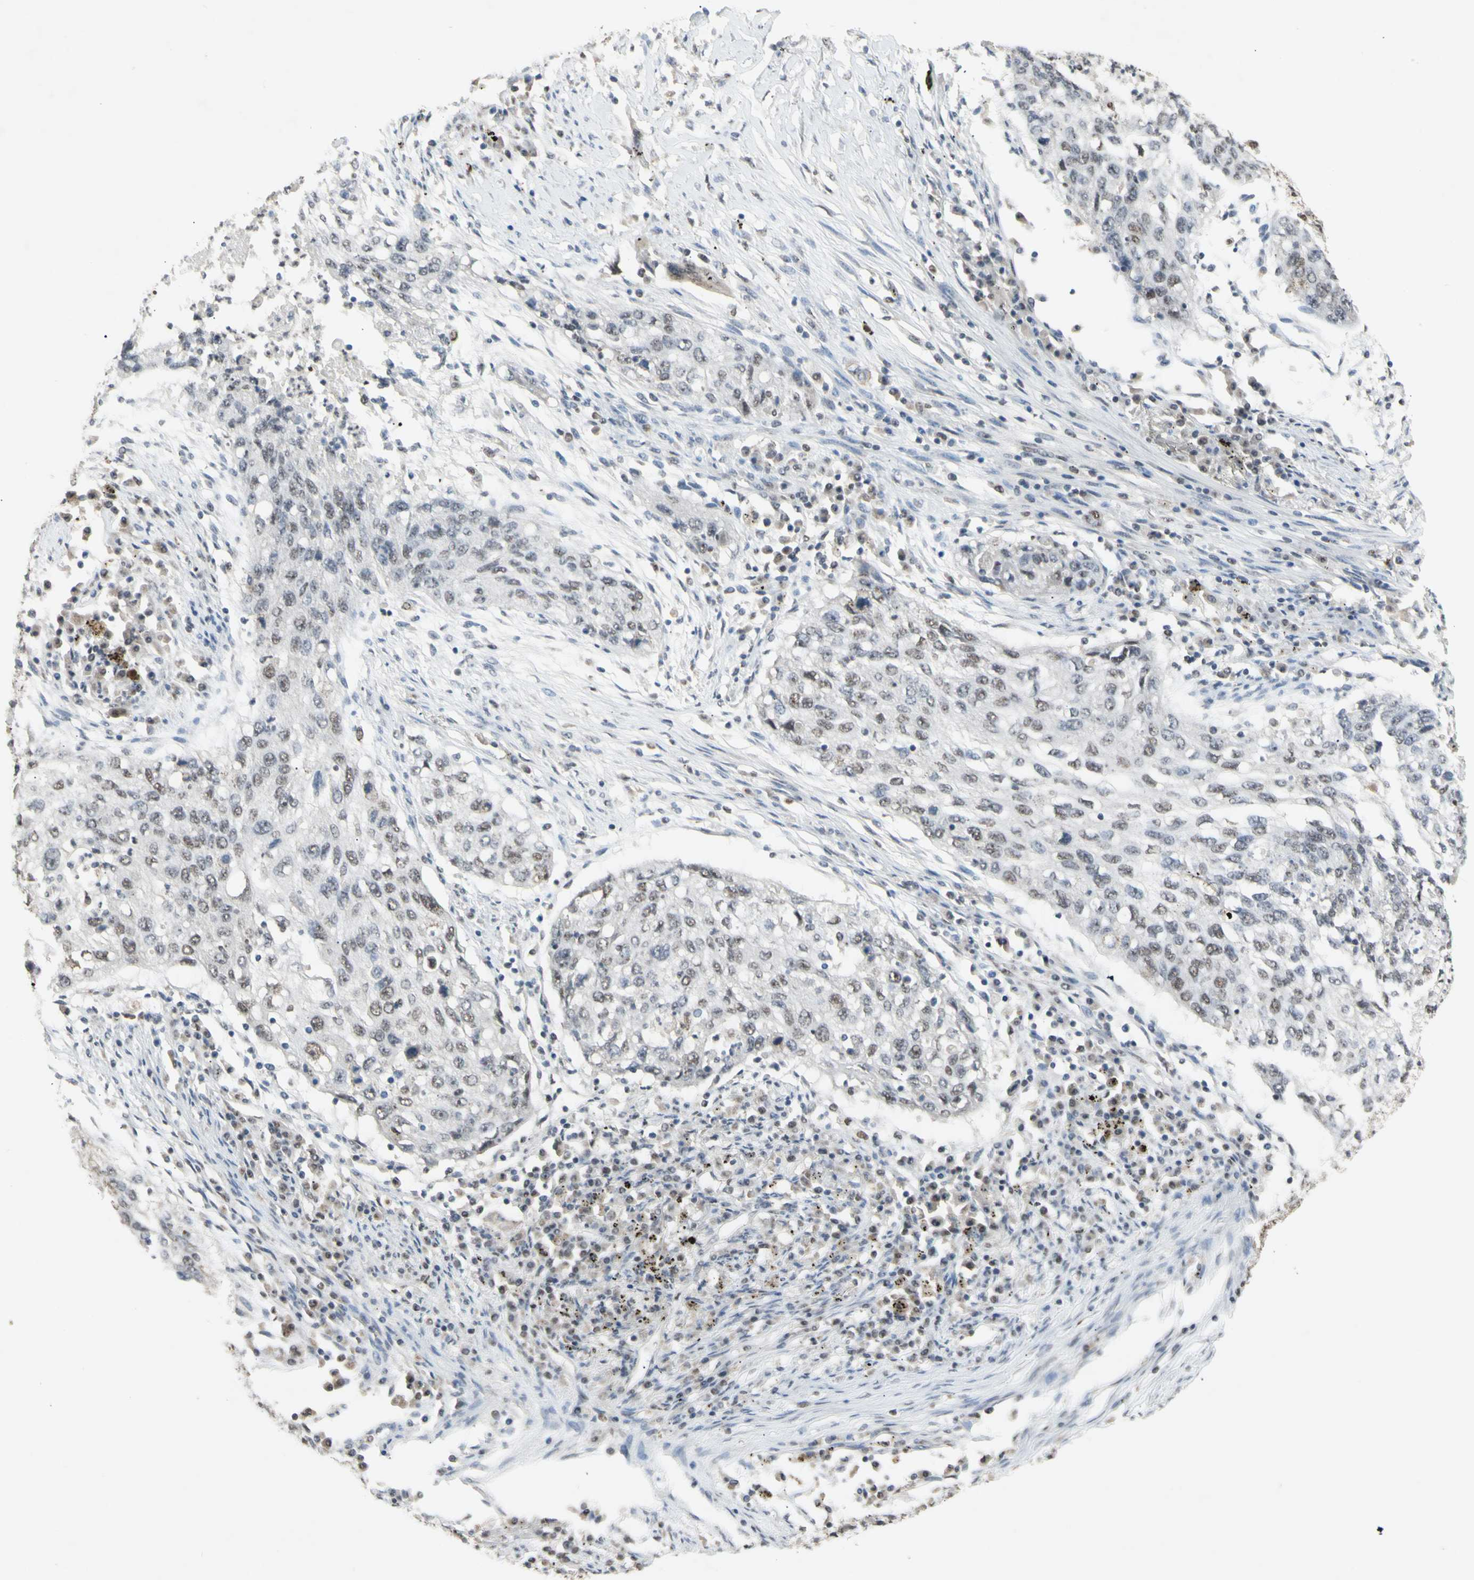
{"staining": {"intensity": "weak", "quantity": ">75%", "location": "nuclear"}, "tissue": "lung cancer", "cell_type": "Tumor cells", "image_type": "cancer", "snomed": [{"axis": "morphology", "description": "Squamous cell carcinoma, NOS"}, {"axis": "topography", "description": "Lung"}], "caption": "High-magnification brightfield microscopy of lung squamous cell carcinoma stained with DAB (3,3'-diaminobenzidine) (brown) and counterstained with hematoxylin (blue). tumor cells exhibit weak nuclear staining is present in approximately>75% of cells.", "gene": "SFPQ", "patient": {"sex": "female", "age": 63}}